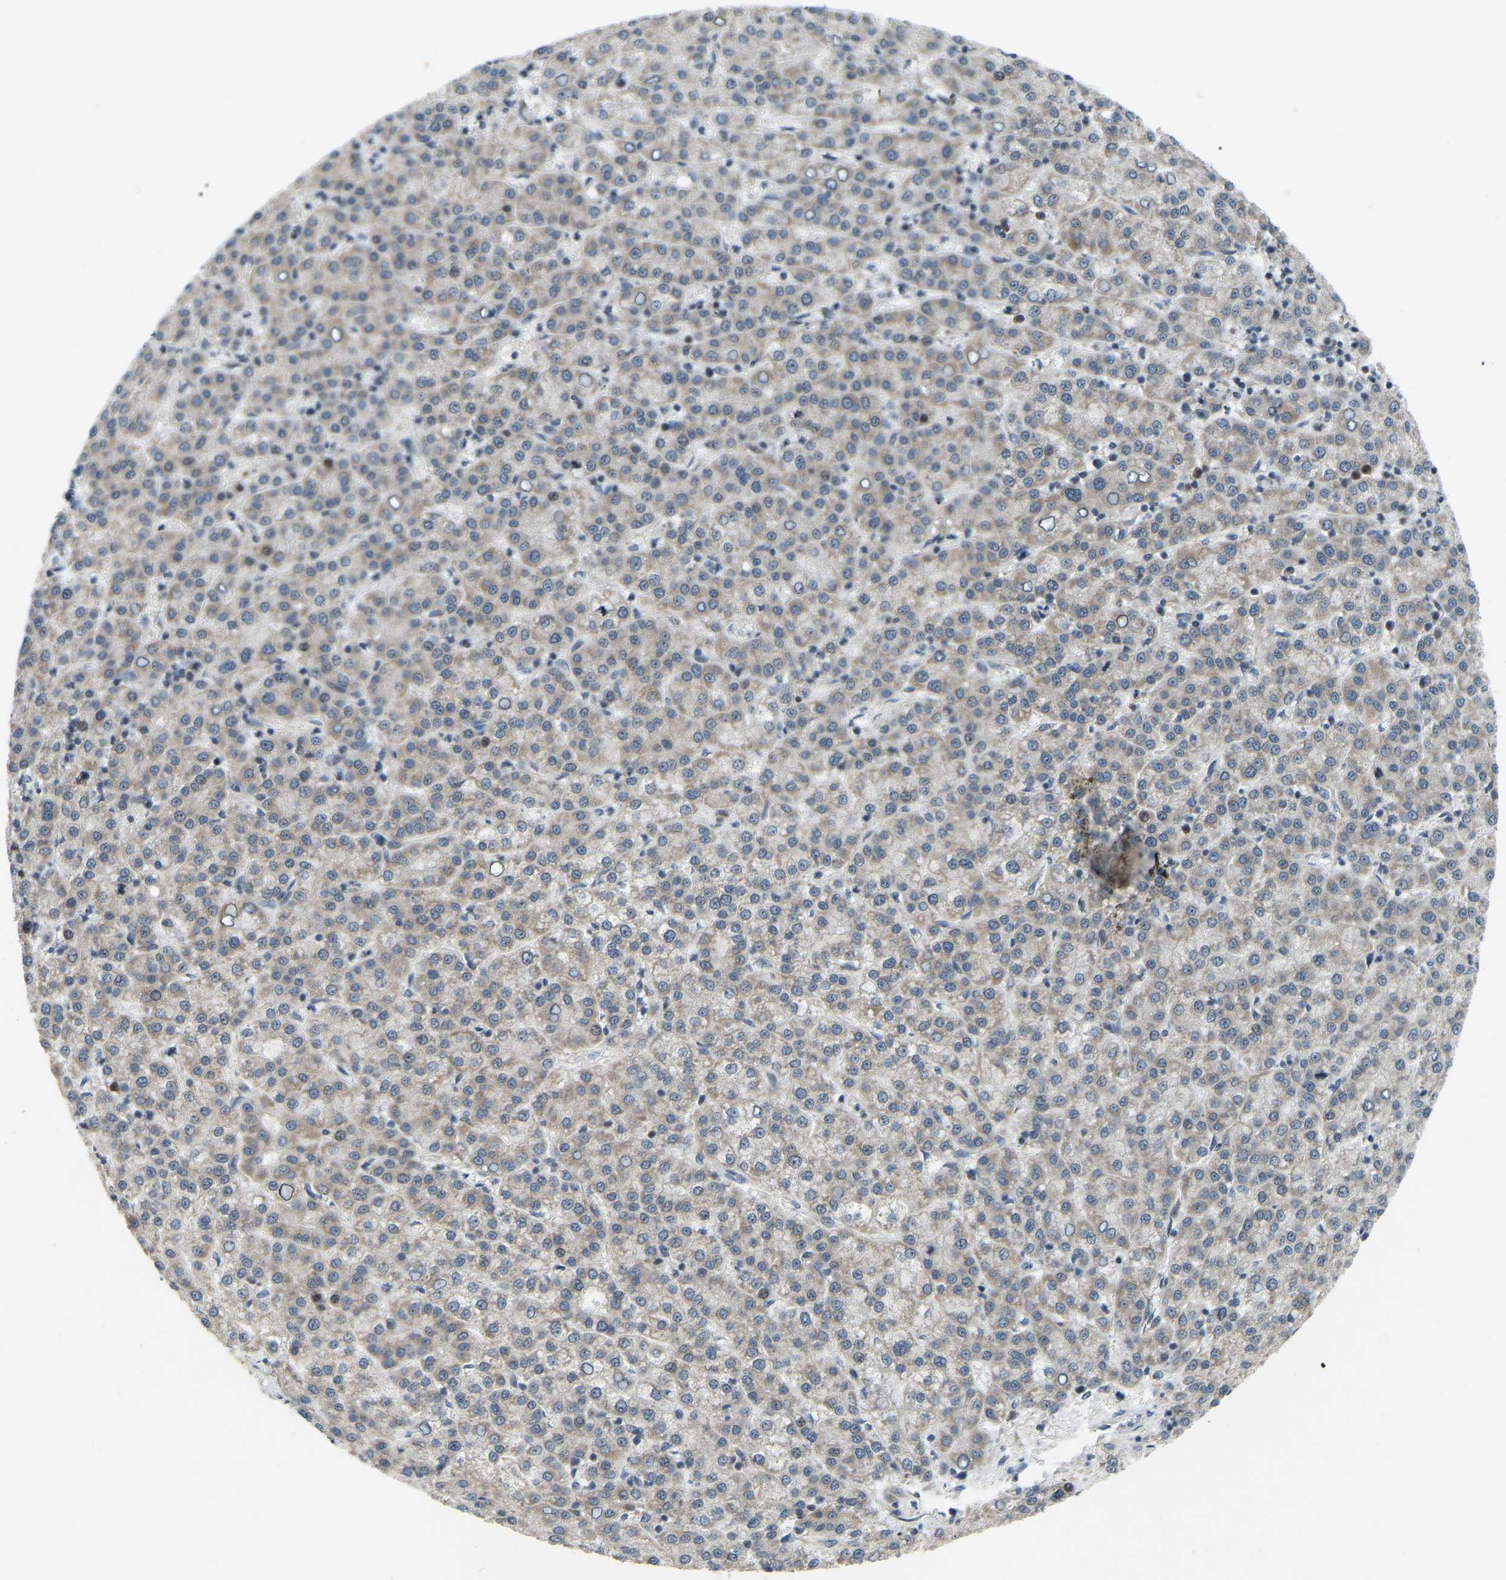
{"staining": {"intensity": "weak", "quantity": ">75%", "location": "cytoplasmic/membranous"}, "tissue": "liver cancer", "cell_type": "Tumor cells", "image_type": "cancer", "snomed": [{"axis": "morphology", "description": "Carcinoma, Hepatocellular, NOS"}, {"axis": "topography", "description": "Liver"}], "caption": "Immunohistochemistry (IHC) (DAB) staining of liver cancer shows weak cytoplasmic/membranous protein staining in about >75% of tumor cells.", "gene": "PARL", "patient": {"sex": "female", "age": 58}}